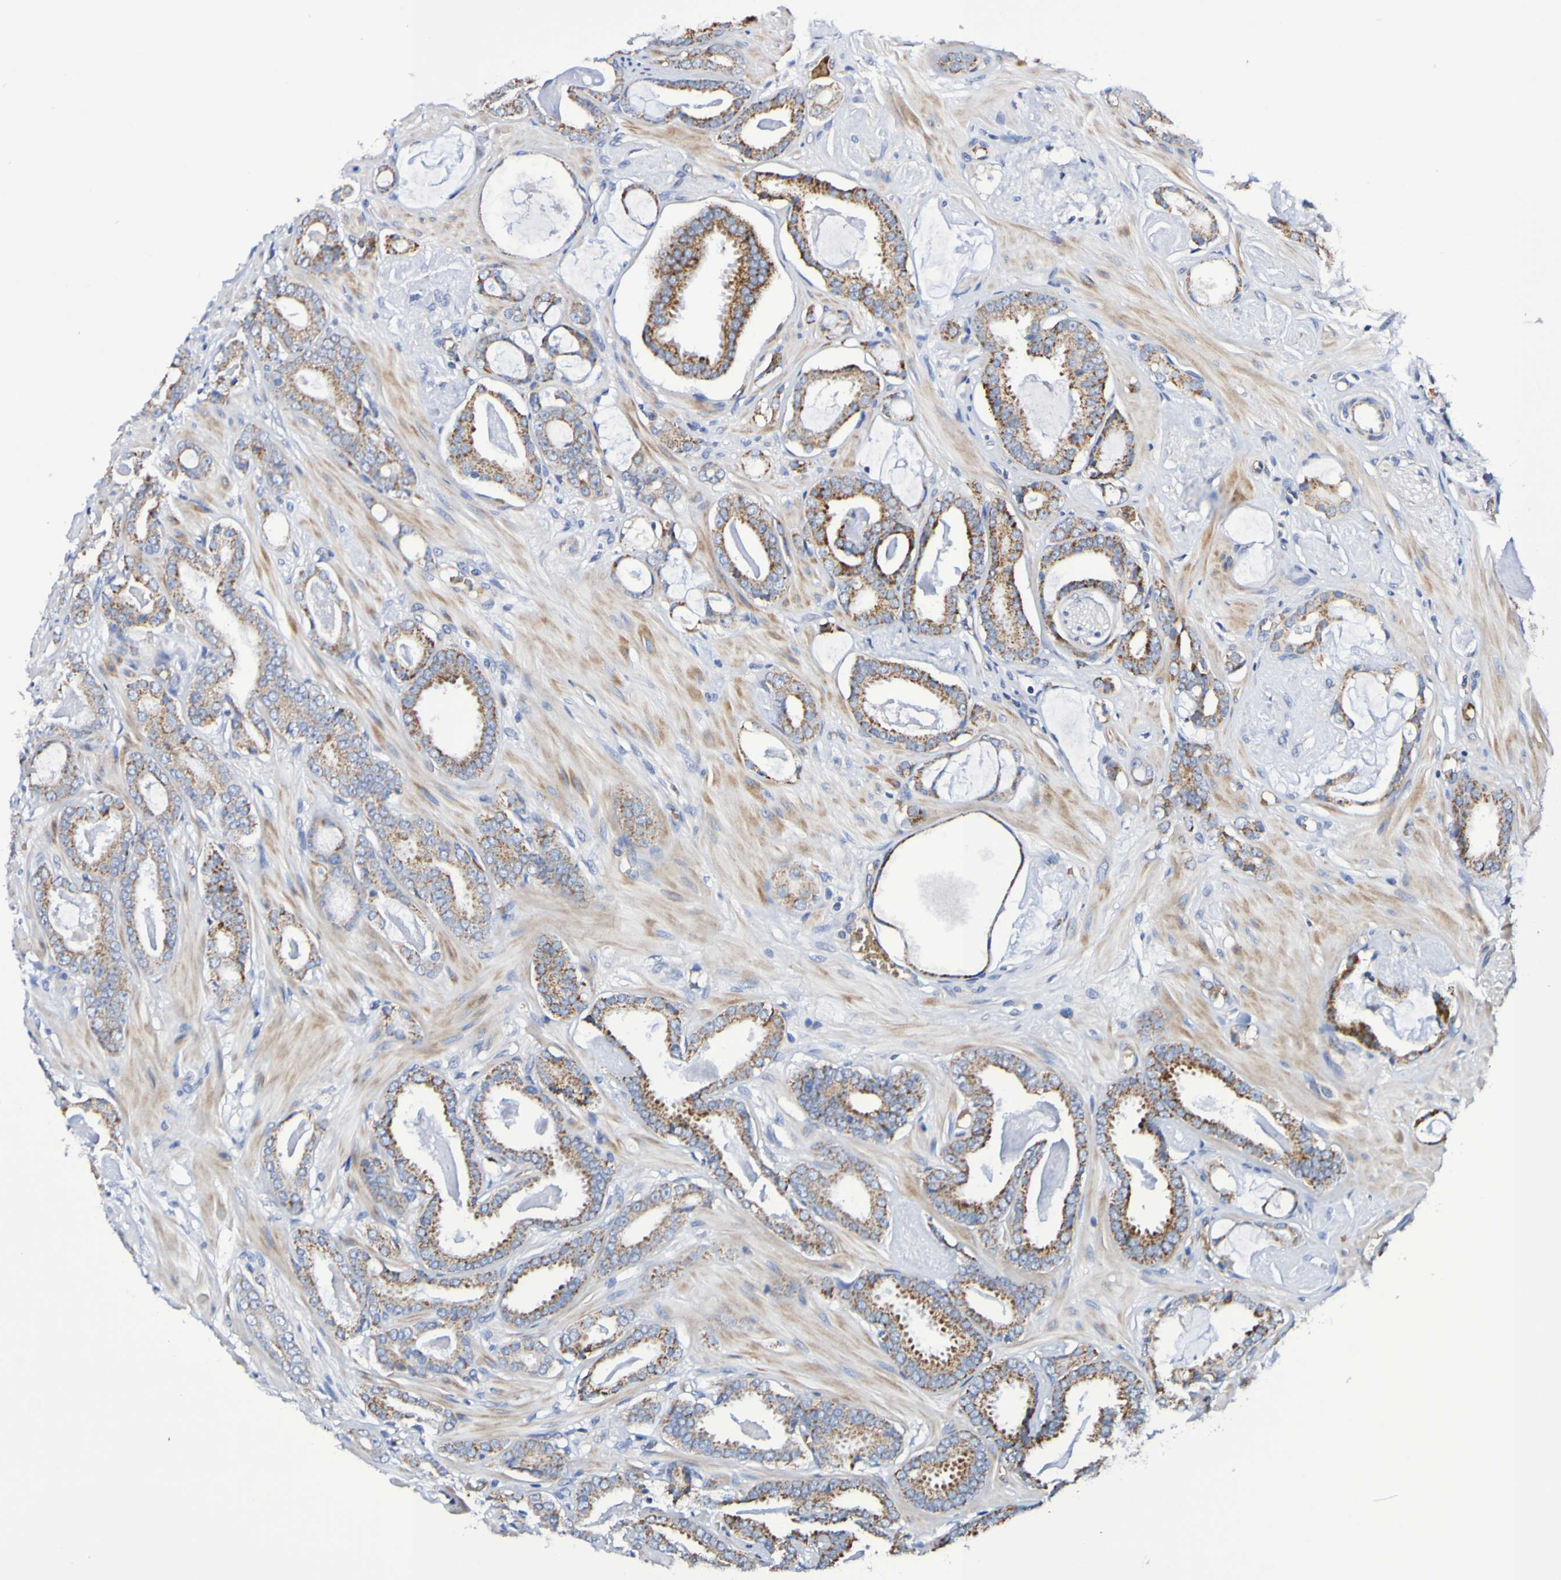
{"staining": {"intensity": "moderate", "quantity": ">75%", "location": "cytoplasmic/membranous"}, "tissue": "prostate cancer", "cell_type": "Tumor cells", "image_type": "cancer", "snomed": [{"axis": "morphology", "description": "Adenocarcinoma, Low grade"}, {"axis": "topography", "description": "Prostate"}], "caption": "Protein staining displays moderate cytoplasmic/membranous staining in approximately >75% of tumor cells in prostate adenocarcinoma (low-grade).", "gene": "WNT4", "patient": {"sex": "male", "age": 53}}